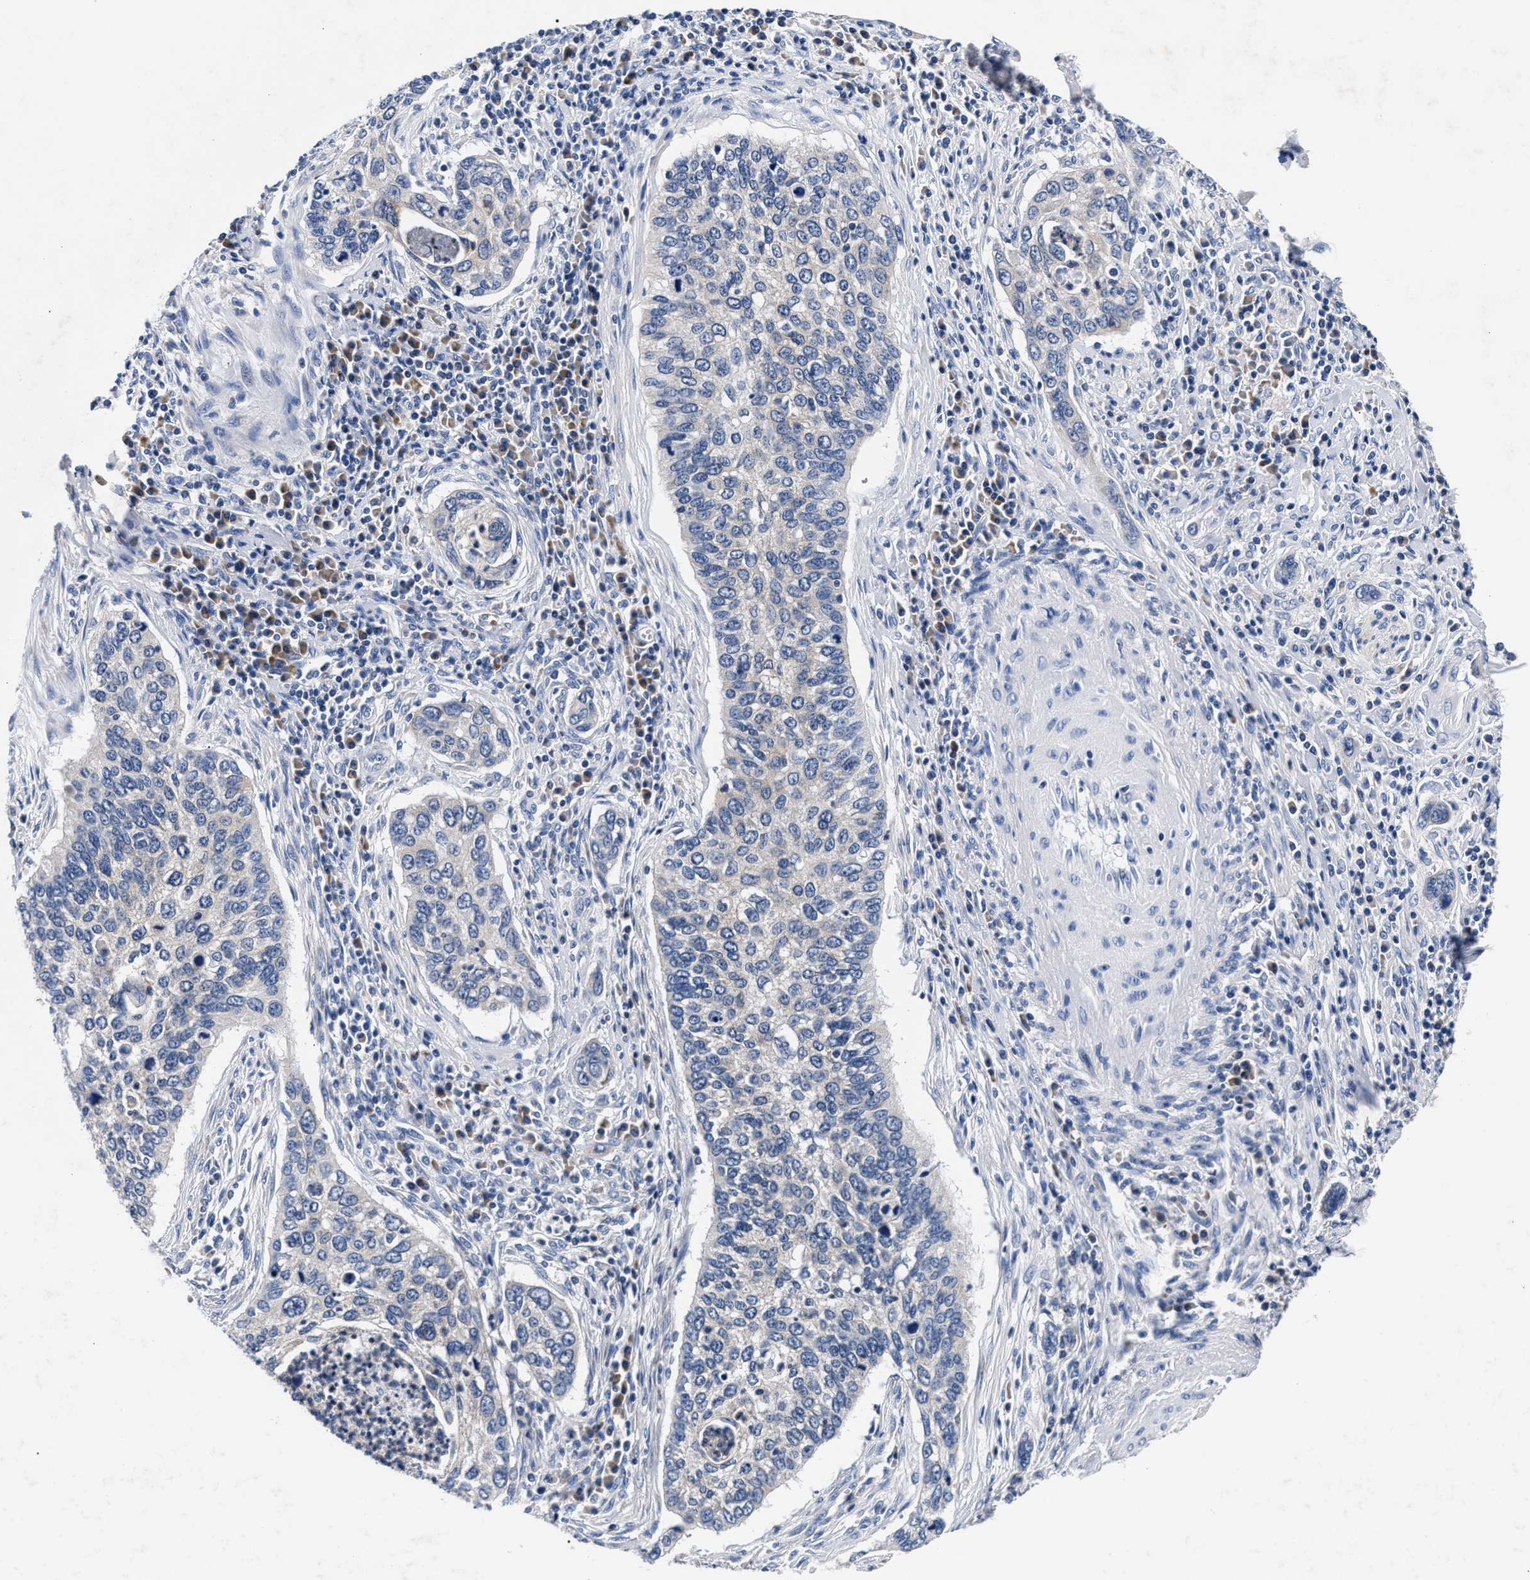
{"staining": {"intensity": "negative", "quantity": "none", "location": "none"}, "tissue": "cervical cancer", "cell_type": "Tumor cells", "image_type": "cancer", "snomed": [{"axis": "morphology", "description": "Squamous cell carcinoma, NOS"}, {"axis": "topography", "description": "Cervix"}], "caption": "Tumor cells are negative for brown protein staining in cervical squamous cell carcinoma. The staining is performed using DAB (3,3'-diaminobenzidine) brown chromogen with nuclei counter-stained in using hematoxylin.", "gene": "PHF24", "patient": {"sex": "female", "age": 53}}